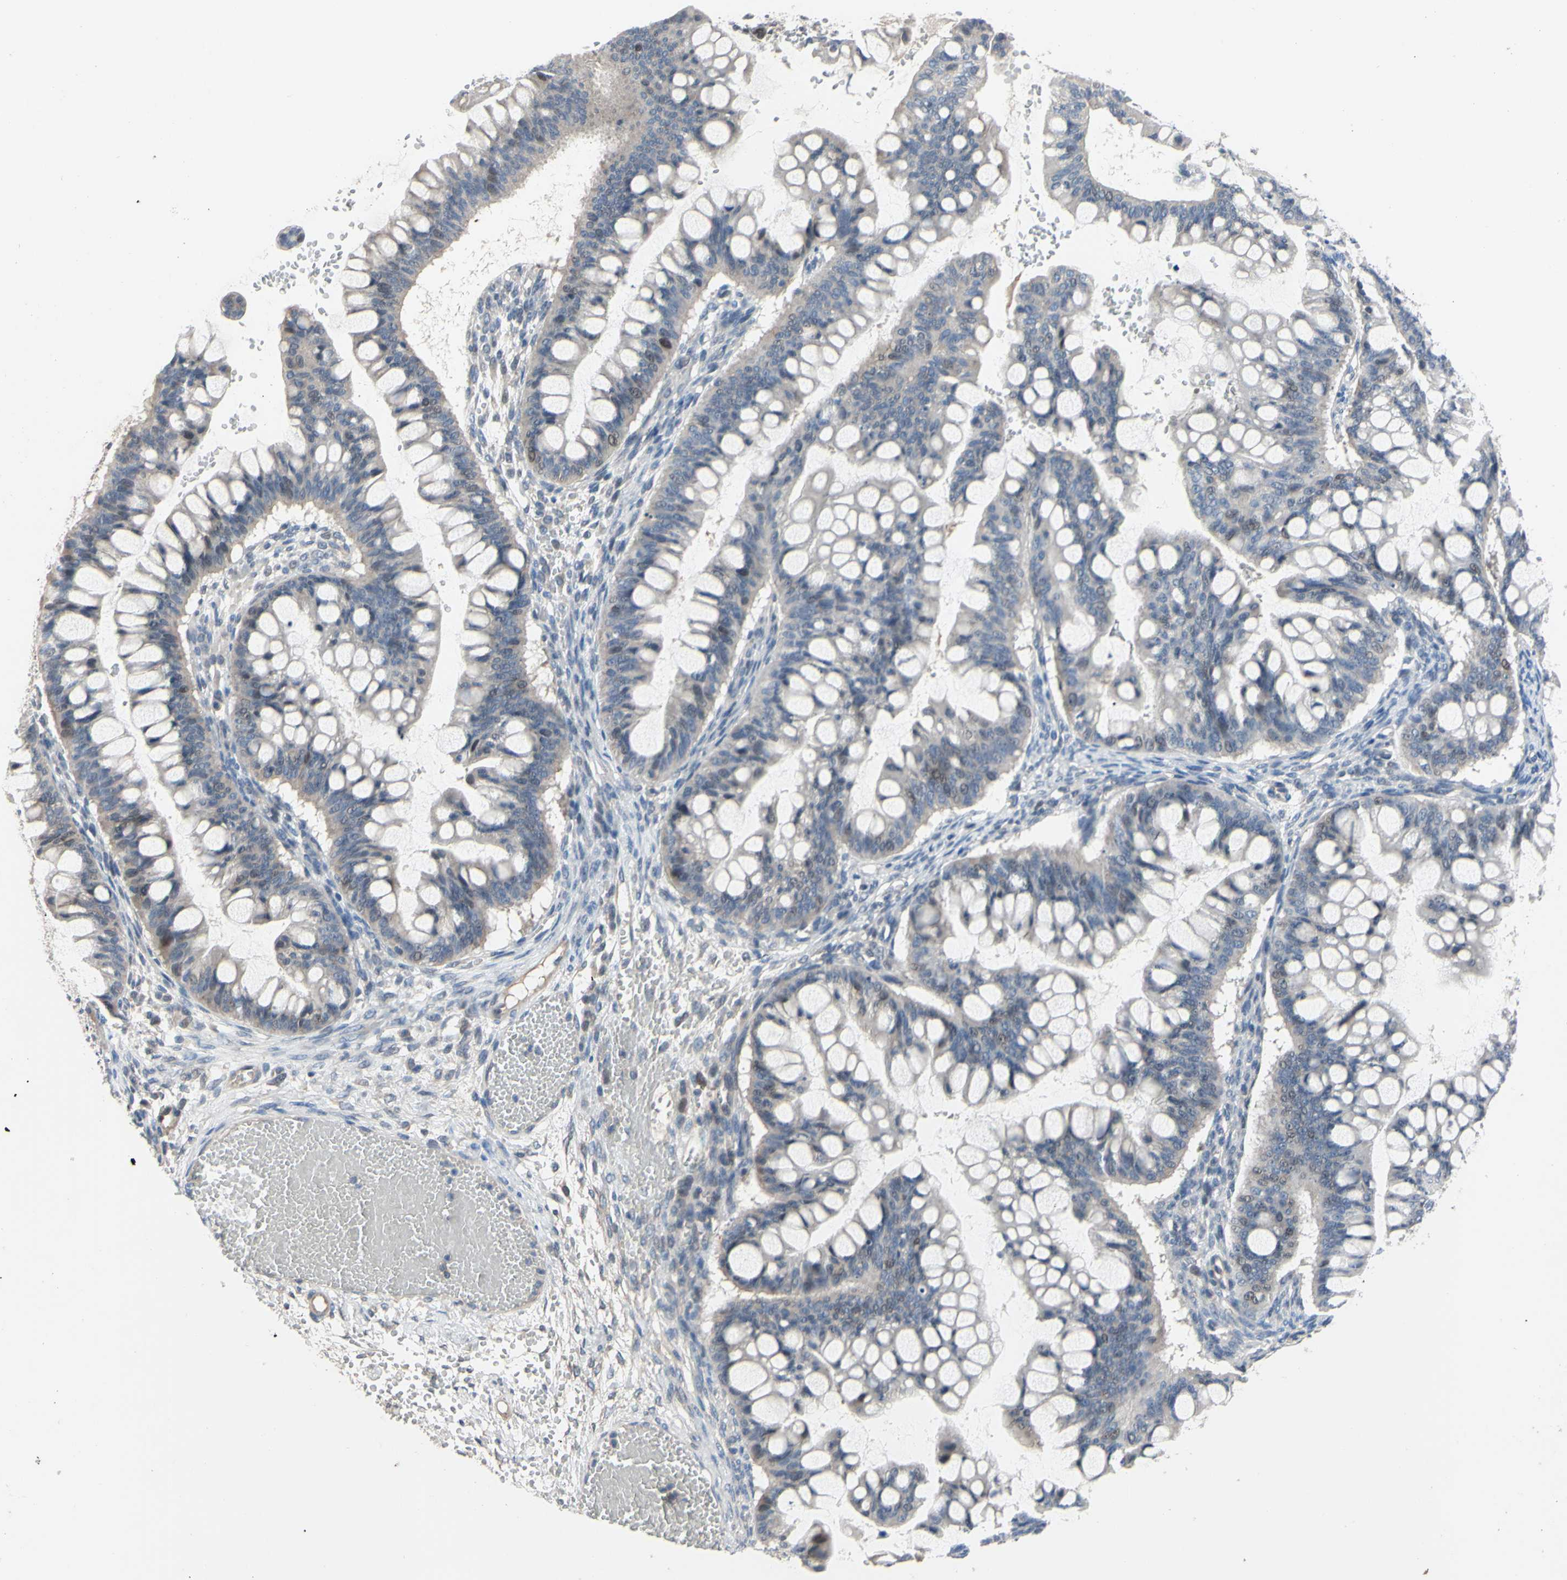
{"staining": {"intensity": "weak", "quantity": "<25%", "location": "nuclear"}, "tissue": "ovarian cancer", "cell_type": "Tumor cells", "image_type": "cancer", "snomed": [{"axis": "morphology", "description": "Cystadenocarcinoma, mucinous, NOS"}, {"axis": "topography", "description": "Ovary"}], "caption": "High power microscopy image of an IHC image of mucinous cystadenocarcinoma (ovarian), revealing no significant staining in tumor cells.", "gene": "LHX9", "patient": {"sex": "female", "age": 73}}